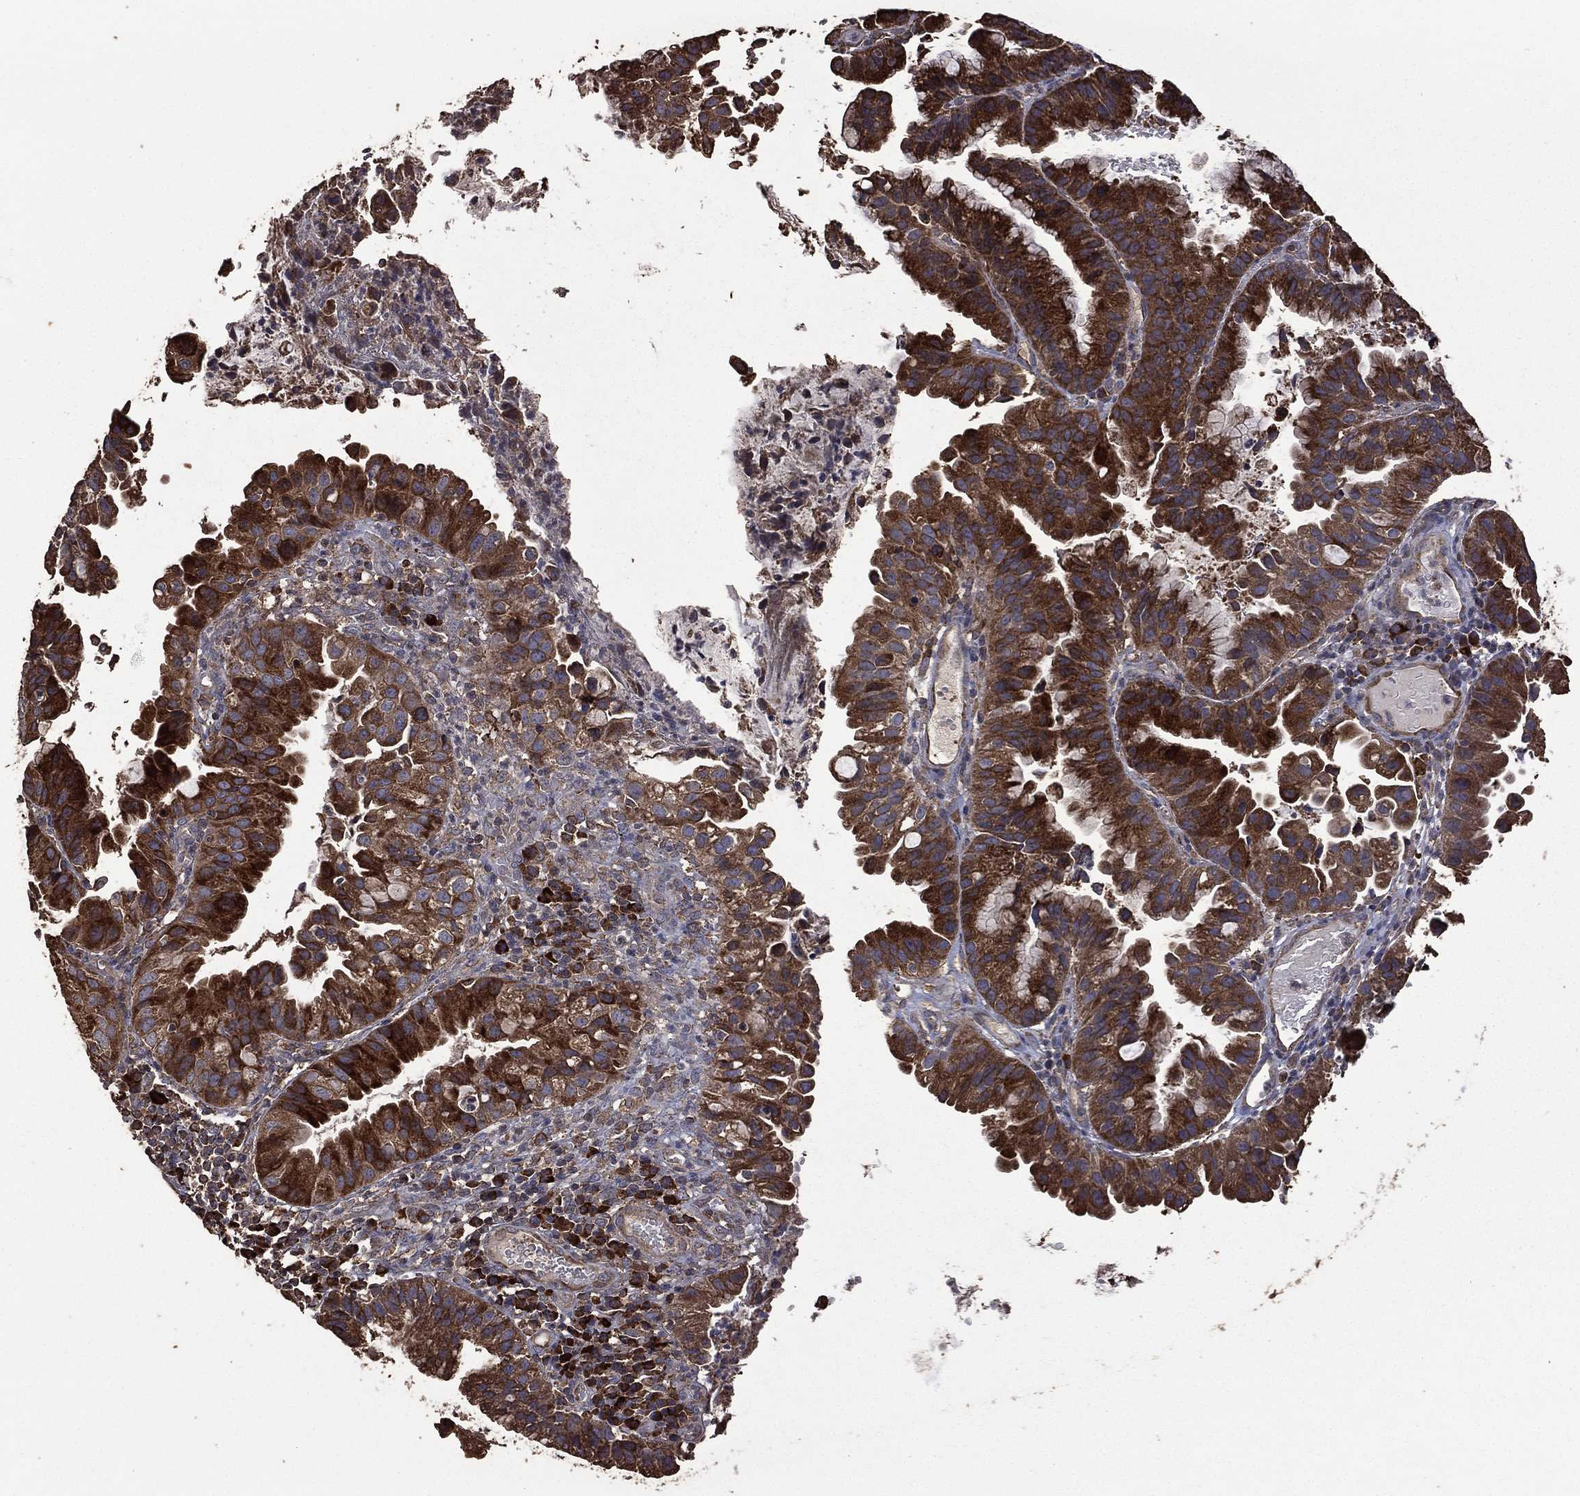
{"staining": {"intensity": "strong", "quantity": ">75%", "location": "cytoplasmic/membranous"}, "tissue": "cervical cancer", "cell_type": "Tumor cells", "image_type": "cancer", "snomed": [{"axis": "morphology", "description": "Adenocarcinoma, NOS"}, {"axis": "topography", "description": "Cervix"}], "caption": "Cervical cancer (adenocarcinoma) stained with immunohistochemistry demonstrates strong cytoplasmic/membranous expression in about >75% of tumor cells. Ihc stains the protein of interest in brown and the nuclei are stained blue.", "gene": "METTL27", "patient": {"sex": "female", "age": 34}}